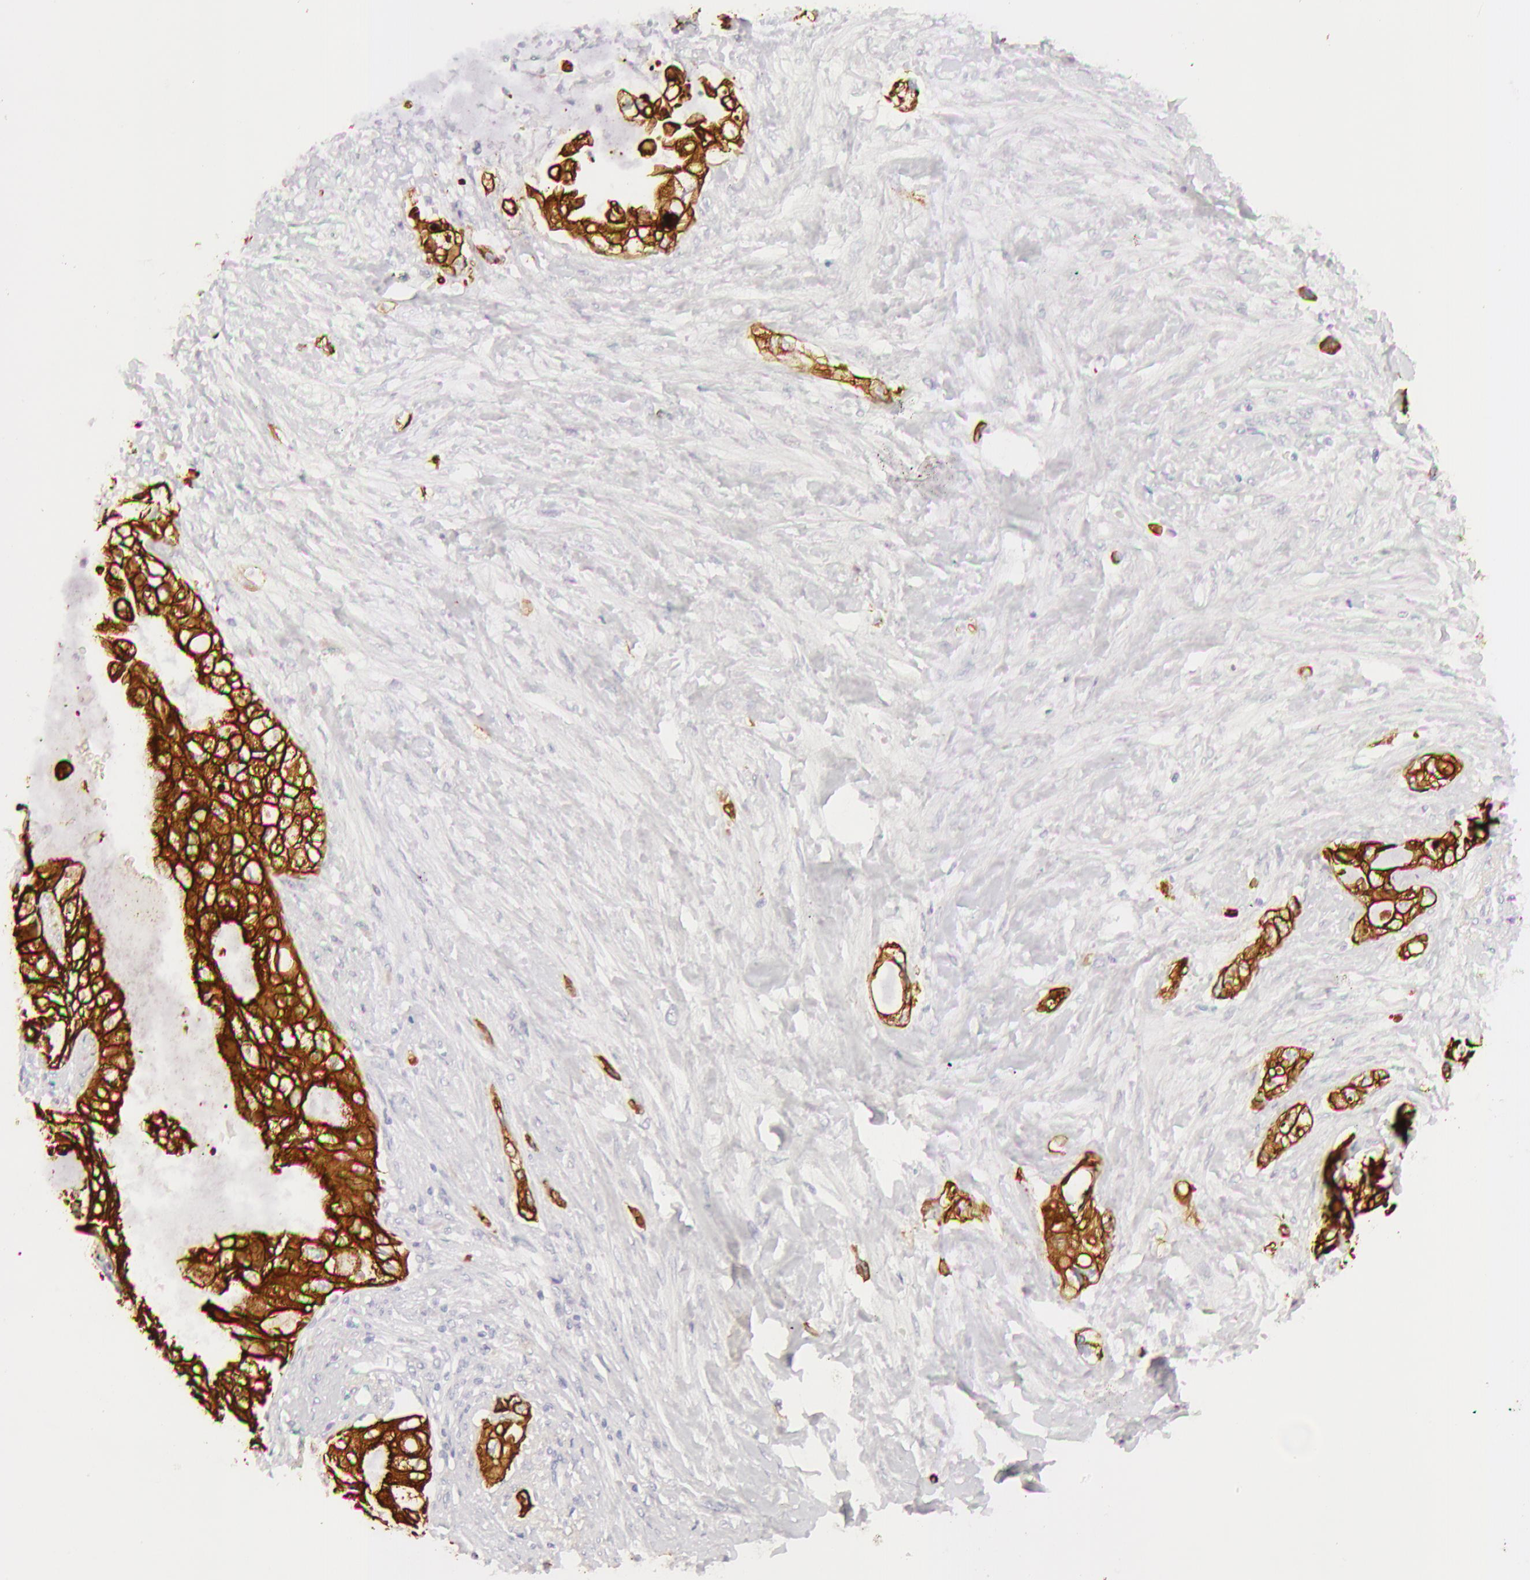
{"staining": {"intensity": "moderate", "quantity": ">75%", "location": "cytoplasmic/membranous"}, "tissue": "pancreatic cancer", "cell_type": "Tumor cells", "image_type": "cancer", "snomed": [{"axis": "morphology", "description": "Adenocarcinoma, NOS"}, {"axis": "topography", "description": "Pancreas"}], "caption": "This is an image of IHC staining of adenocarcinoma (pancreatic), which shows moderate staining in the cytoplasmic/membranous of tumor cells.", "gene": "KRT8", "patient": {"sex": "female", "age": 70}}